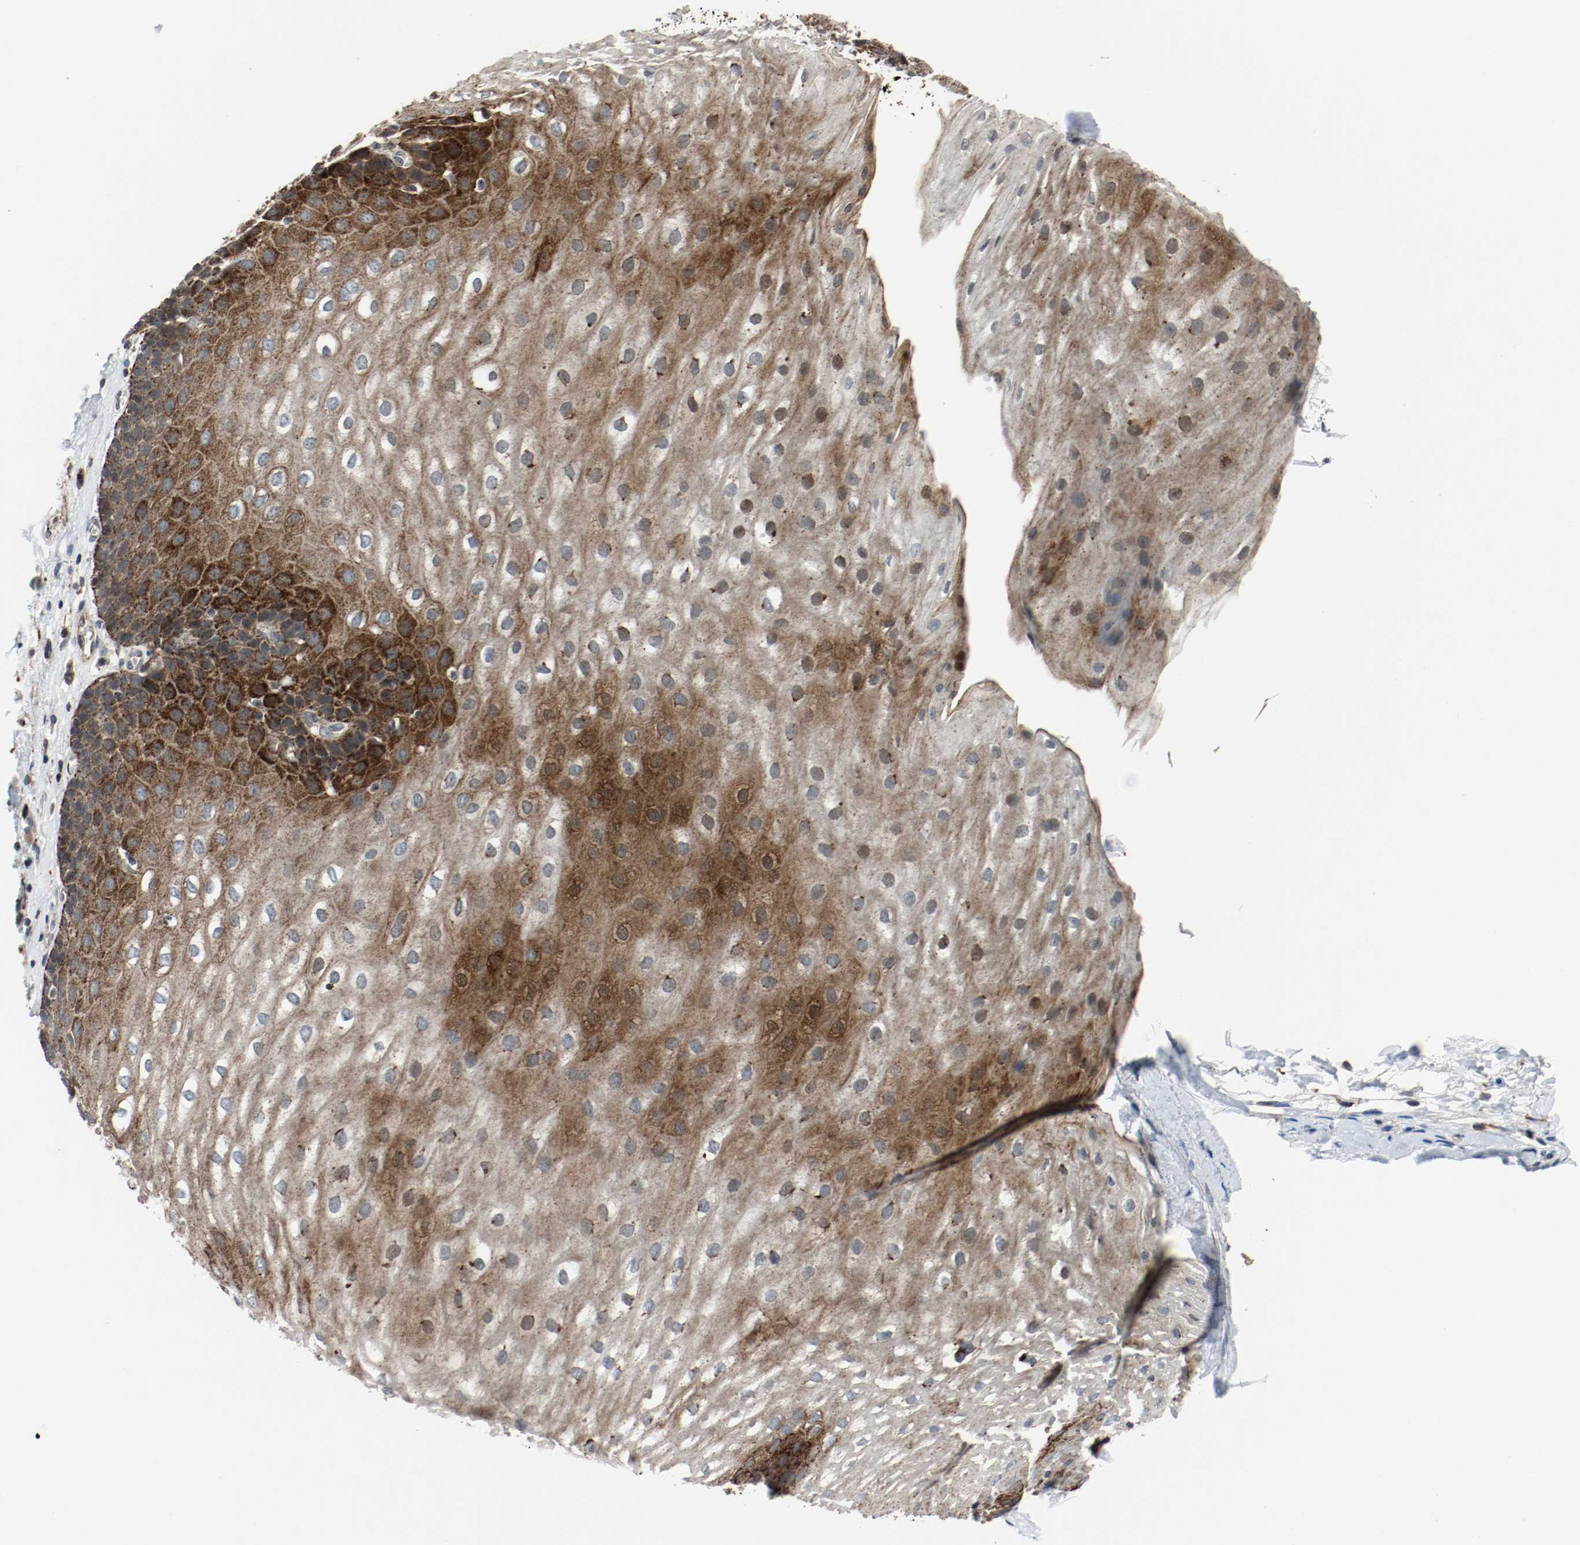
{"staining": {"intensity": "strong", "quantity": ">75%", "location": "cytoplasmic/membranous"}, "tissue": "esophagus", "cell_type": "Squamous epithelial cells", "image_type": "normal", "snomed": [{"axis": "morphology", "description": "Normal tissue, NOS"}, {"axis": "topography", "description": "Esophagus"}], "caption": "Brown immunohistochemical staining in benign human esophagus exhibits strong cytoplasmic/membranous staining in about >75% of squamous epithelial cells. The staining is performed using DAB (3,3'-diaminobenzidine) brown chromogen to label protein expression. The nuclei are counter-stained blue using hematoxylin.", "gene": "LAMP2", "patient": {"sex": "male", "age": 48}}